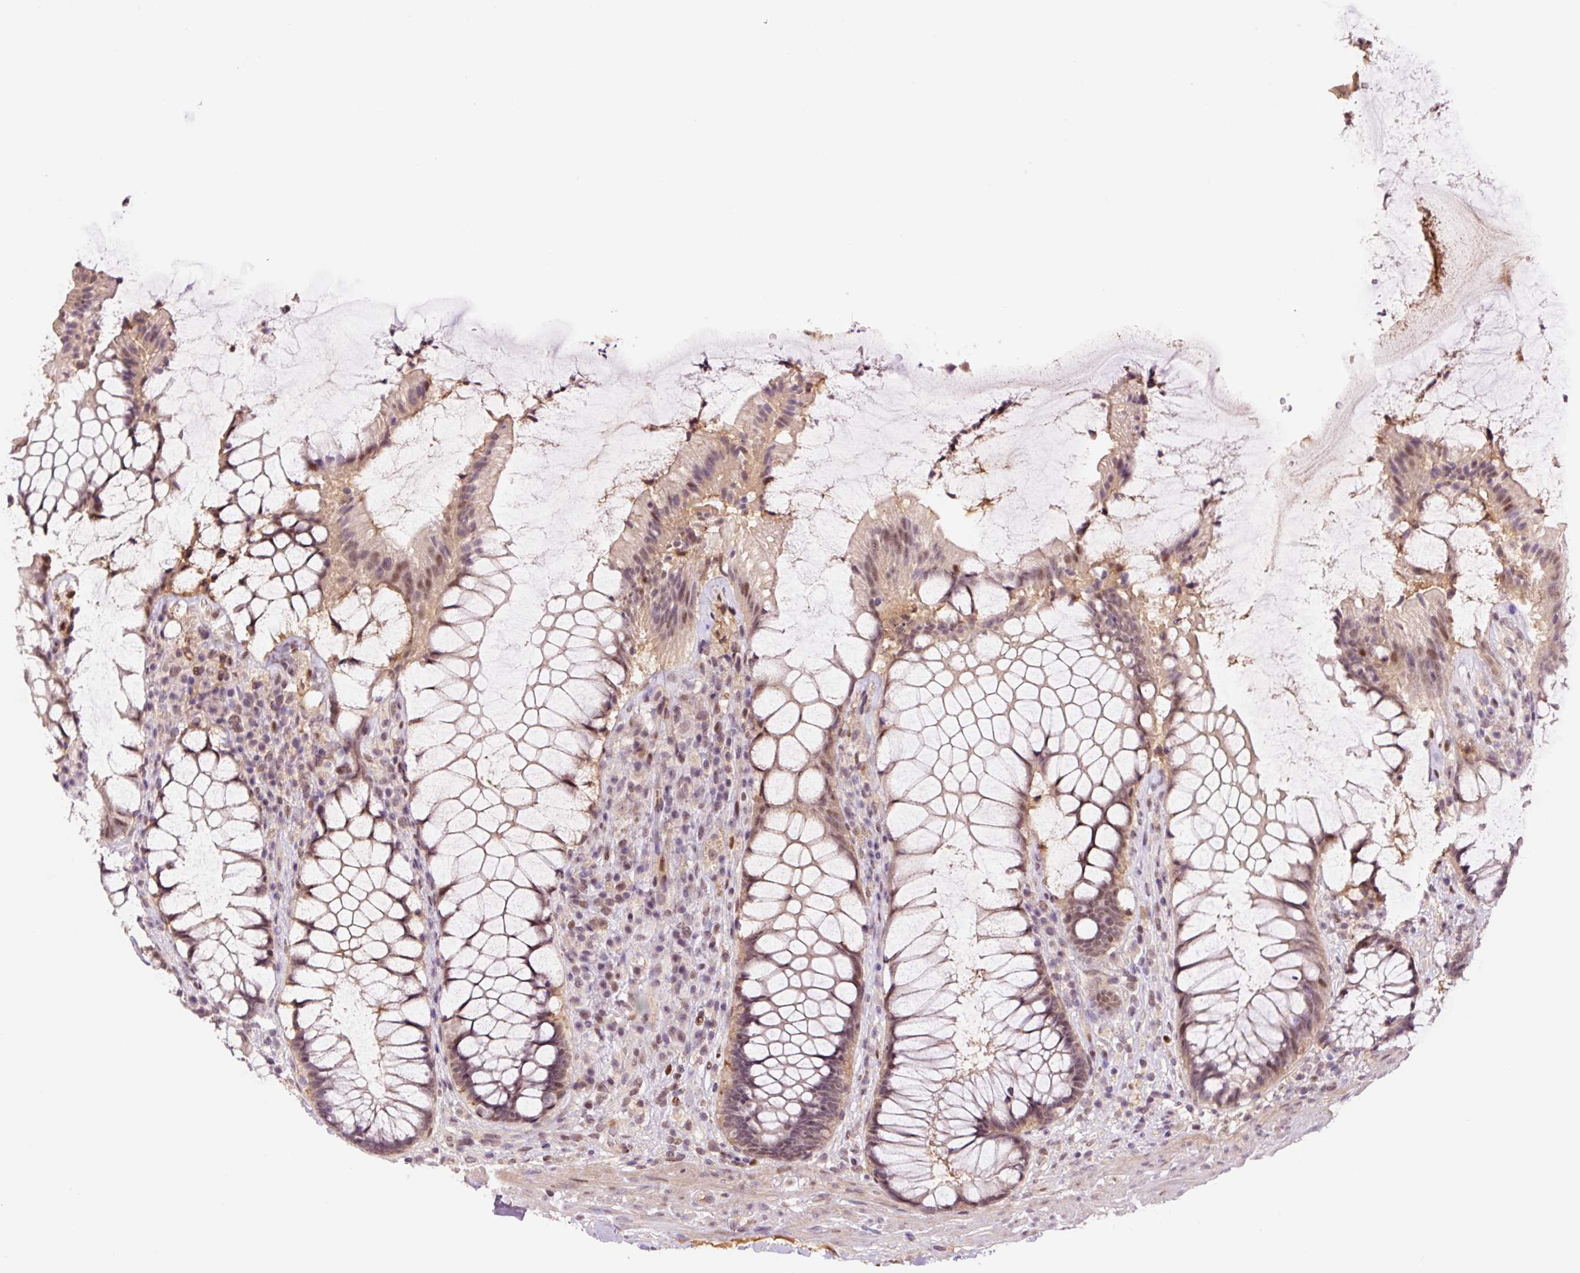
{"staining": {"intensity": "weak", "quantity": ">75%", "location": "cytoplasmic/membranous,nuclear"}, "tissue": "rectum", "cell_type": "Glandular cells", "image_type": "normal", "snomed": [{"axis": "morphology", "description": "Normal tissue, NOS"}, {"axis": "topography", "description": "Rectum"}], "caption": "A low amount of weak cytoplasmic/membranous,nuclear staining is present in about >75% of glandular cells in normal rectum.", "gene": "DPPA4", "patient": {"sex": "female", "age": 58}}